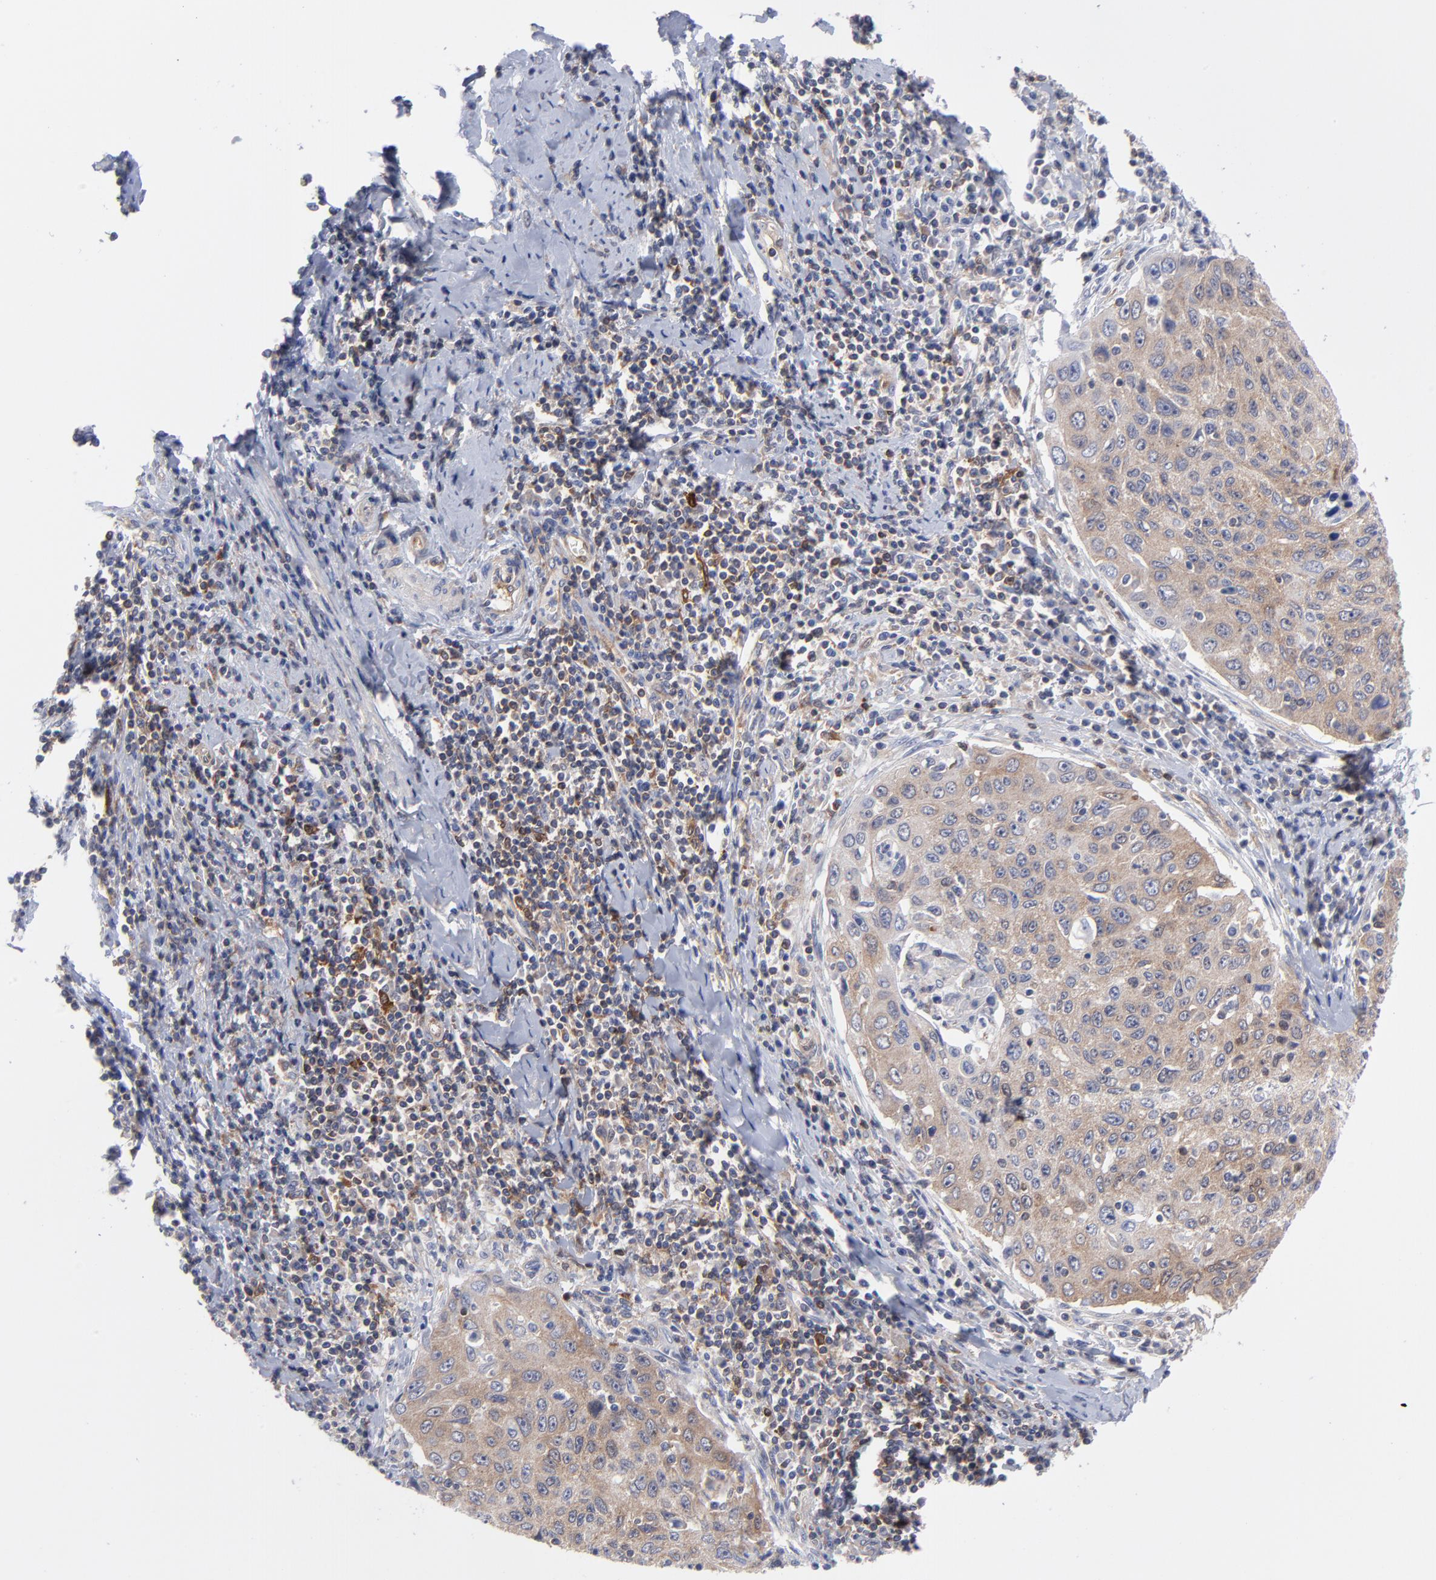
{"staining": {"intensity": "weak", "quantity": ">75%", "location": "cytoplasmic/membranous"}, "tissue": "cervical cancer", "cell_type": "Tumor cells", "image_type": "cancer", "snomed": [{"axis": "morphology", "description": "Squamous cell carcinoma, NOS"}, {"axis": "topography", "description": "Cervix"}], "caption": "Squamous cell carcinoma (cervical) tissue shows weak cytoplasmic/membranous staining in approximately >75% of tumor cells, visualized by immunohistochemistry. Immunohistochemistry stains the protein of interest in brown and the nuclei are stained blue.", "gene": "NFKBIA", "patient": {"sex": "female", "age": 53}}